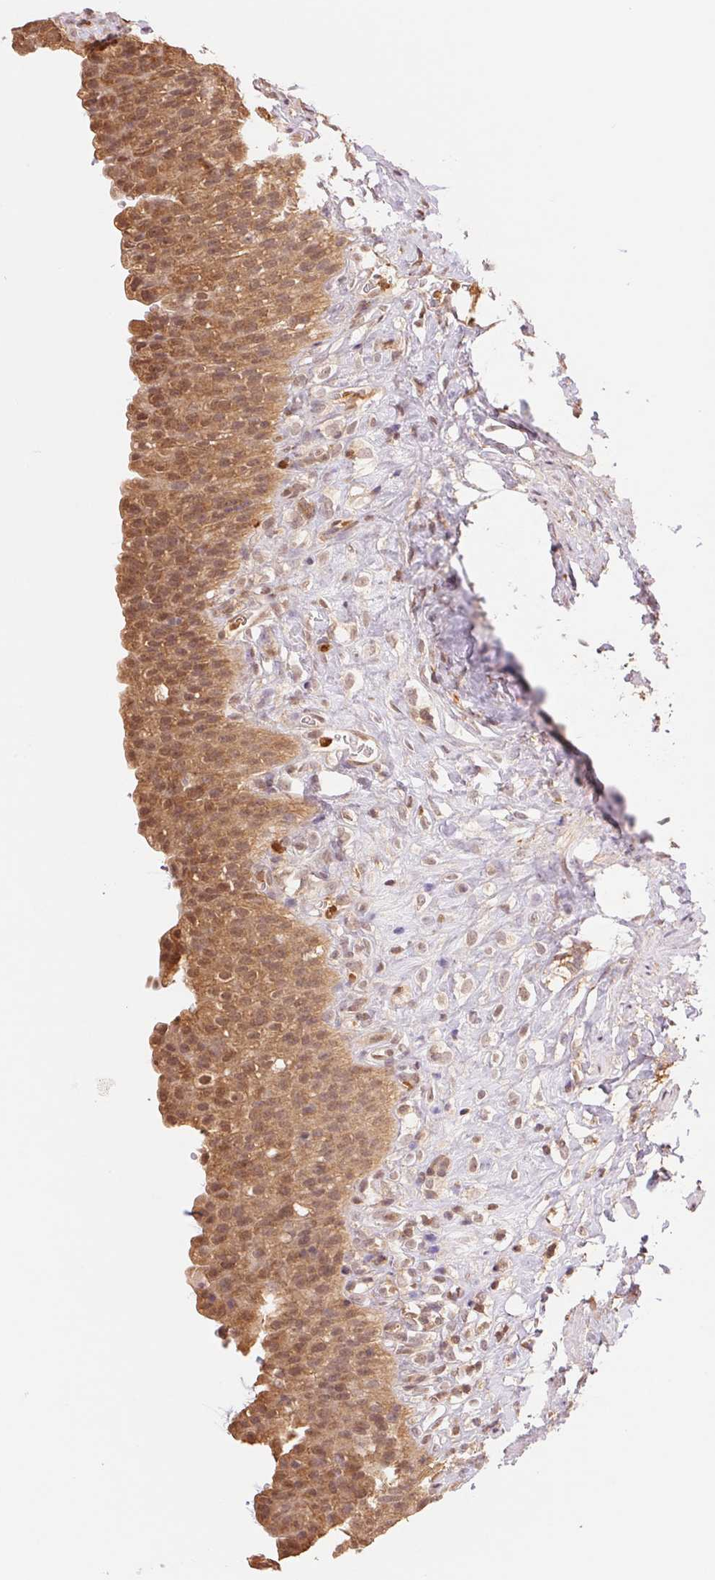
{"staining": {"intensity": "moderate", "quantity": ">75%", "location": "cytoplasmic/membranous"}, "tissue": "urinary bladder", "cell_type": "Urothelial cells", "image_type": "normal", "snomed": [{"axis": "morphology", "description": "Normal tissue, NOS"}, {"axis": "topography", "description": "Urinary bladder"}, {"axis": "topography", "description": "Prostate"}], "caption": "Immunohistochemical staining of unremarkable human urinary bladder displays medium levels of moderate cytoplasmic/membranous positivity in approximately >75% of urothelial cells. The staining is performed using DAB (3,3'-diaminobenzidine) brown chromogen to label protein expression. The nuclei are counter-stained blue using hematoxylin.", "gene": "CDC123", "patient": {"sex": "male", "age": 76}}